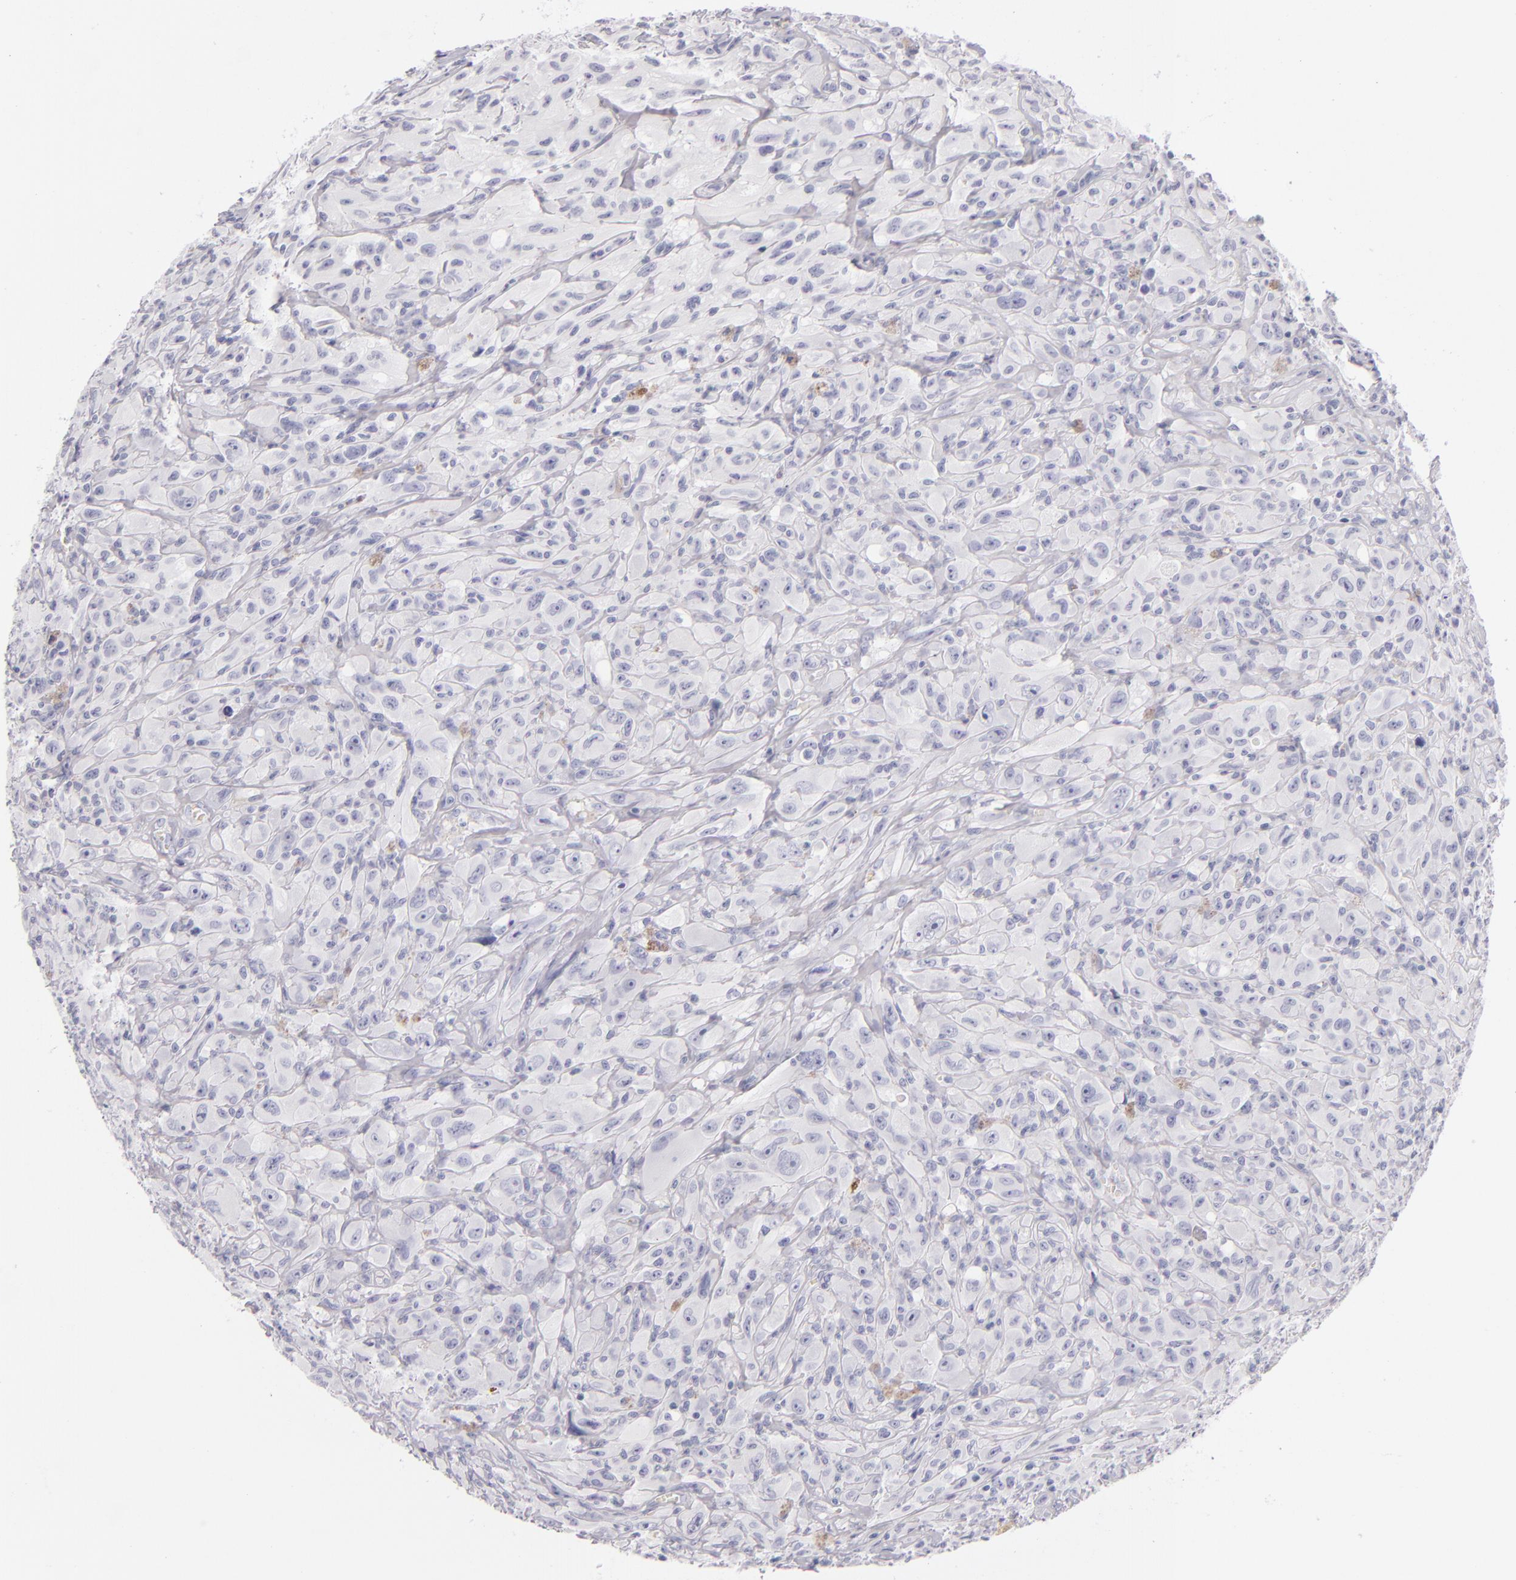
{"staining": {"intensity": "negative", "quantity": "none", "location": "none"}, "tissue": "glioma", "cell_type": "Tumor cells", "image_type": "cancer", "snomed": [{"axis": "morphology", "description": "Glioma, malignant, High grade"}, {"axis": "topography", "description": "Brain"}], "caption": "This is an immunohistochemistry (IHC) photomicrograph of malignant glioma (high-grade). There is no staining in tumor cells.", "gene": "CD207", "patient": {"sex": "male", "age": 48}}